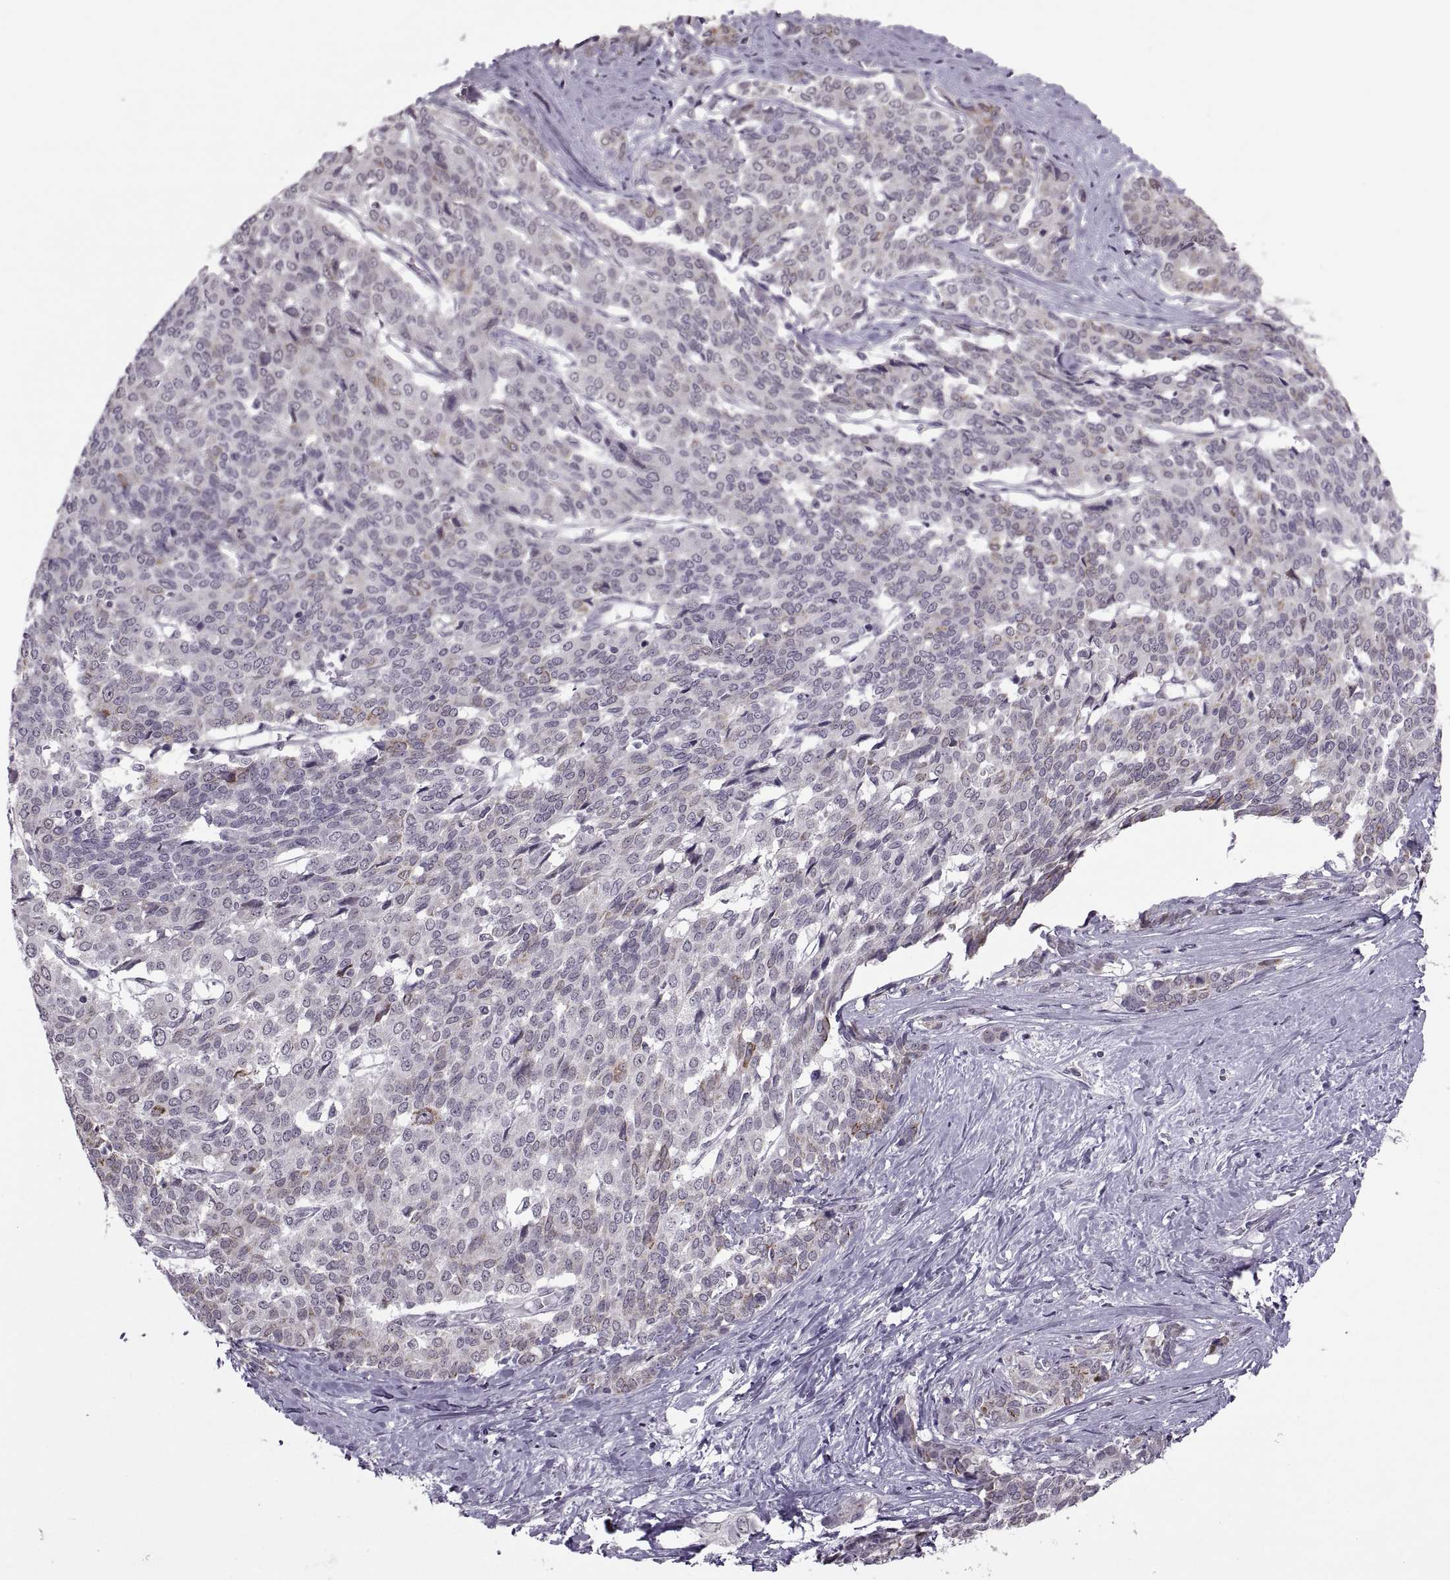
{"staining": {"intensity": "moderate", "quantity": "<25%", "location": "cytoplasmic/membranous"}, "tissue": "liver cancer", "cell_type": "Tumor cells", "image_type": "cancer", "snomed": [{"axis": "morphology", "description": "Cholangiocarcinoma"}, {"axis": "topography", "description": "Liver"}], "caption": "Tumor cells show low levels of moderate cytoplasmic/membranous expression in about <25% of cells in human liver cancer. The protein is shown in brown color, while the nuclei are stained blue.", "gene": "OTP", "patient": {"sex": "female", "age": 47}}